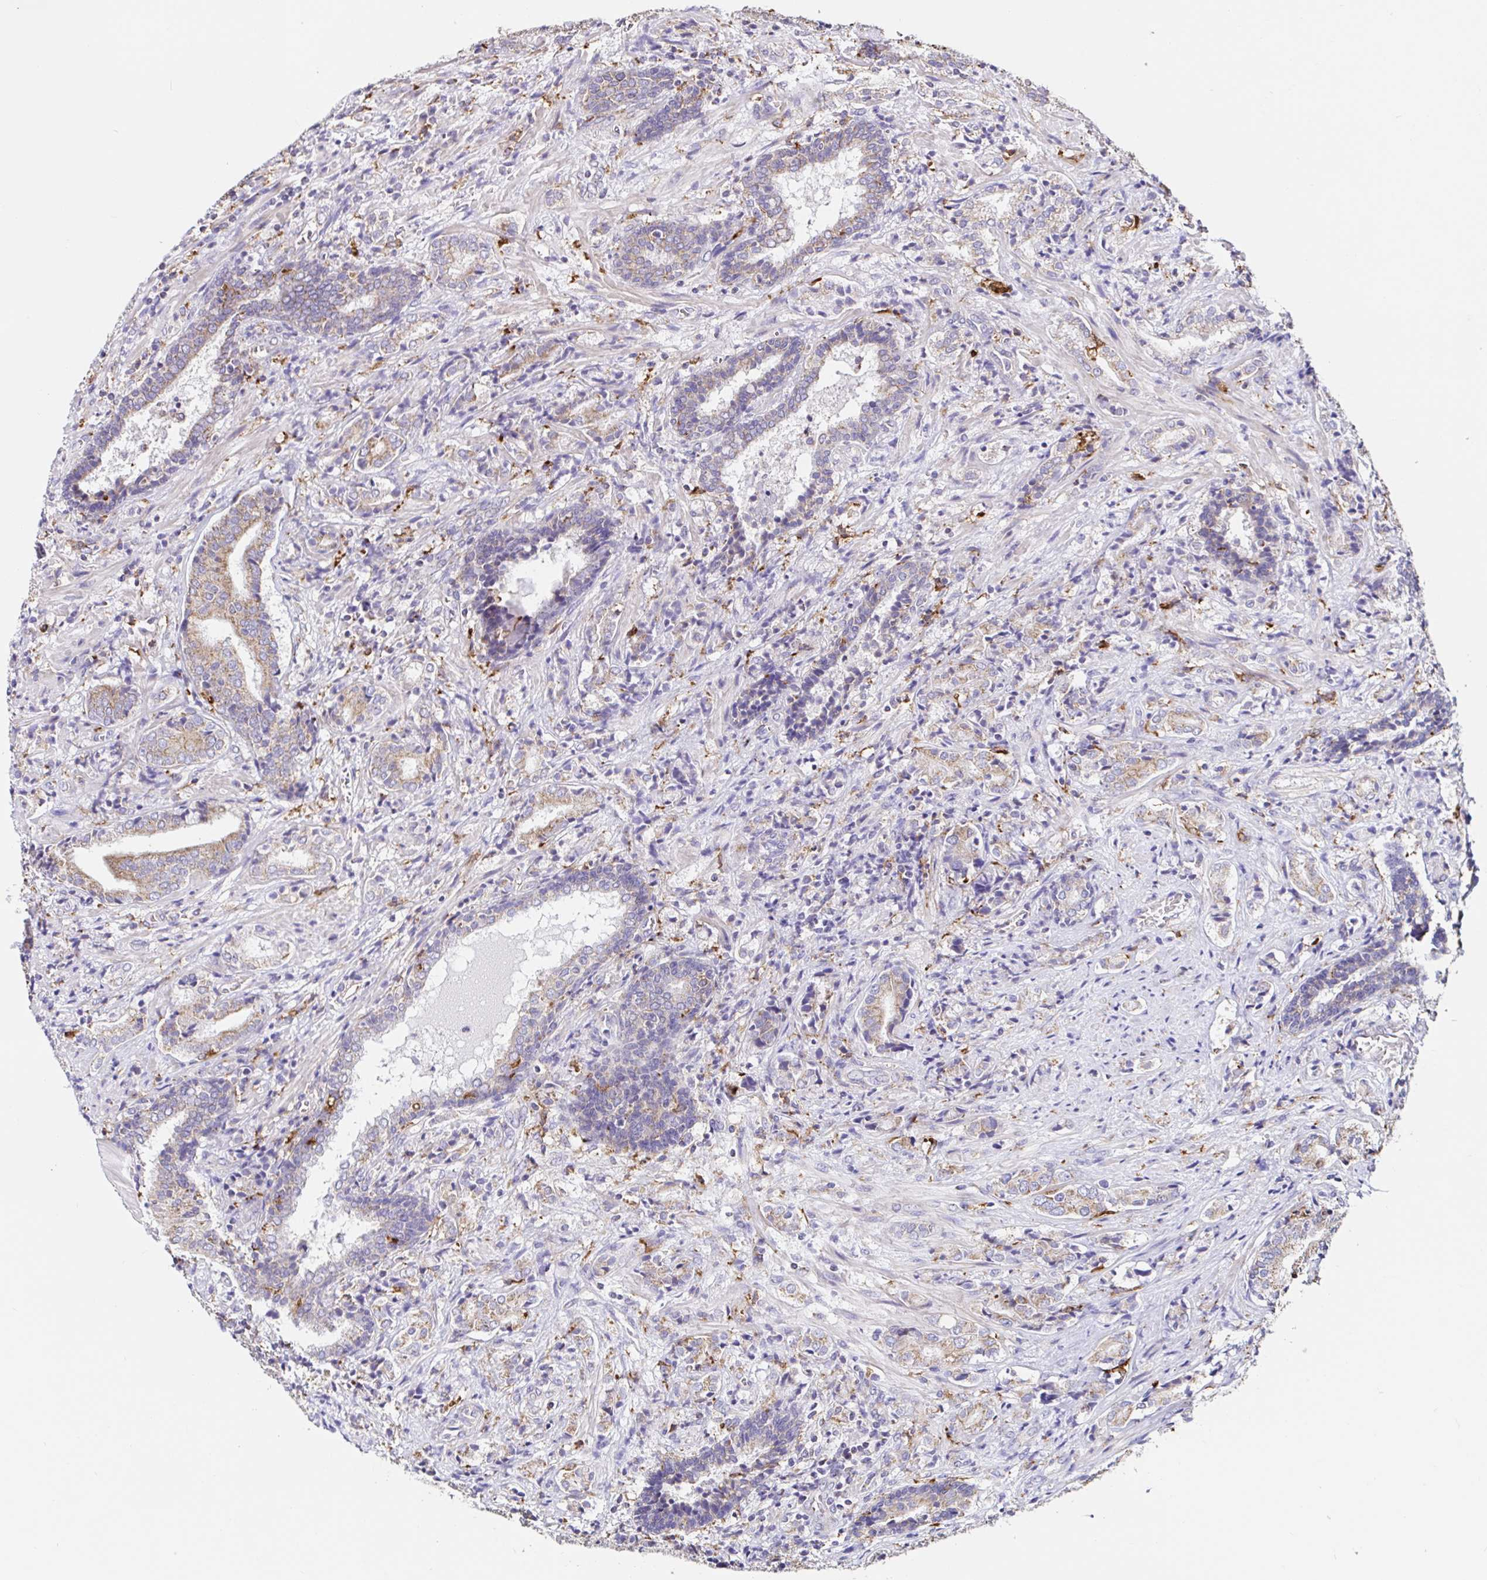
{"staining": {"intensity": "moderate", "quantity": "25%-75%", "location": "cytoplasmic/membranous"}, "tissue": "prostate cancer", "cell_type": "Tumor cells", "image_type": "cancer", "snomed": [{"axis": "morphology", "description": "Adenocarcinoma, High grade"}, {"axis": "topography", "description": "Prostate"}], "caption": "Immunohistochemical staining of prostate cancer (high-grade adenocarcinoma) demonstrates medium levels of moderate cytoplasmic/membranous protein expression in approximately 25%-75% of tumor cells.", "gene": "MSR1", "patient": {"sex": "male", "age": 62}}